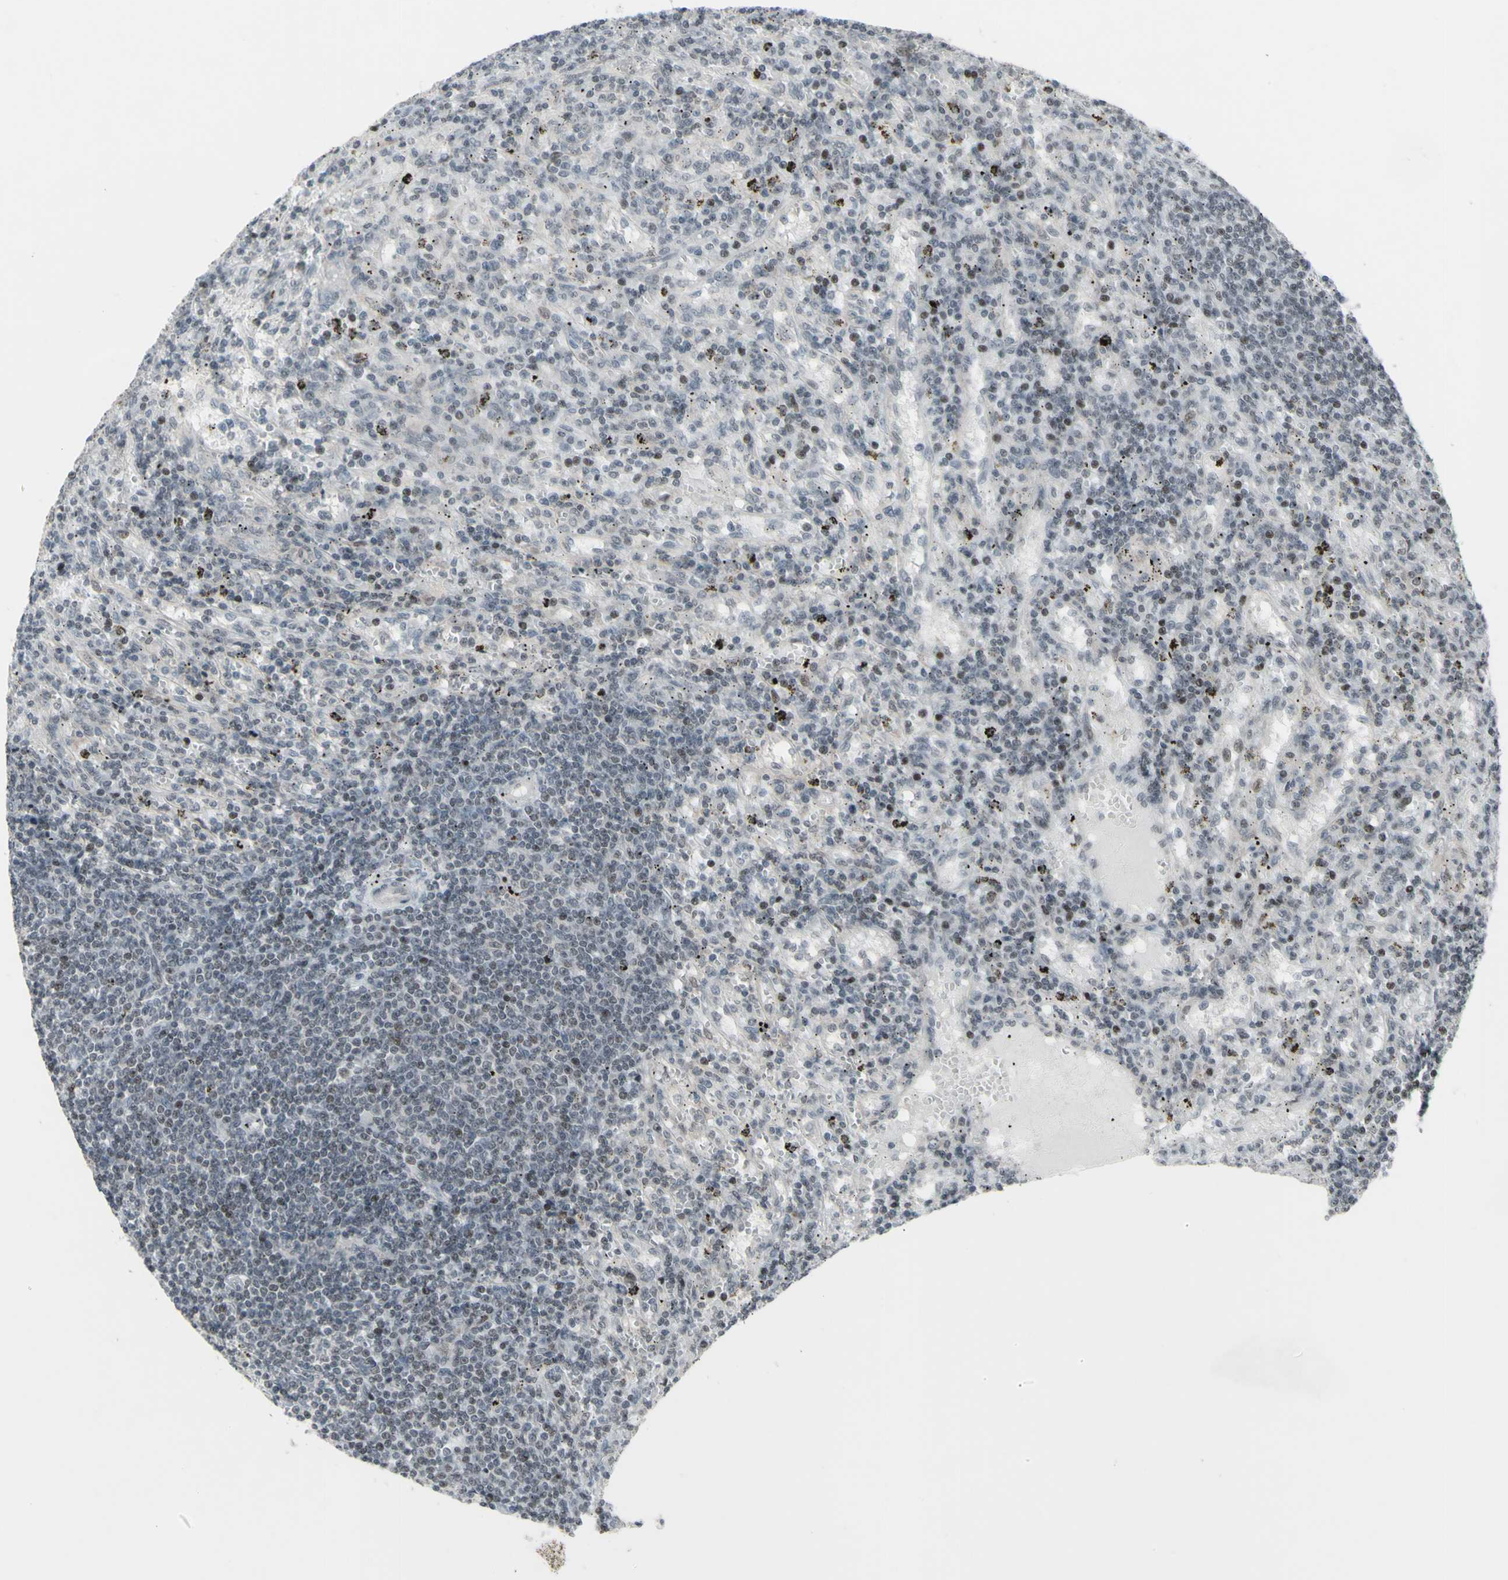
{"staining": {"intensity": "weak", "quantity": "<25%", "location": "nuclear"}, "tissue": "lymphoma", "cell_type": "Tumor cells", "image_type": "cancer", "snomed": [{"axis": "morphology", "description": "Malignant lymphoma, non-Hodgkin's type, Low grade"}, {"axis": "topography", "description": "Spleen"}], "caption": "Tumor cells are negative for protein expression in human malignant lymphoma, non-Hodgkin's type (low-grade).", "gene": "SUPT6H", "patient": {"sex": "male", "age": 76}}